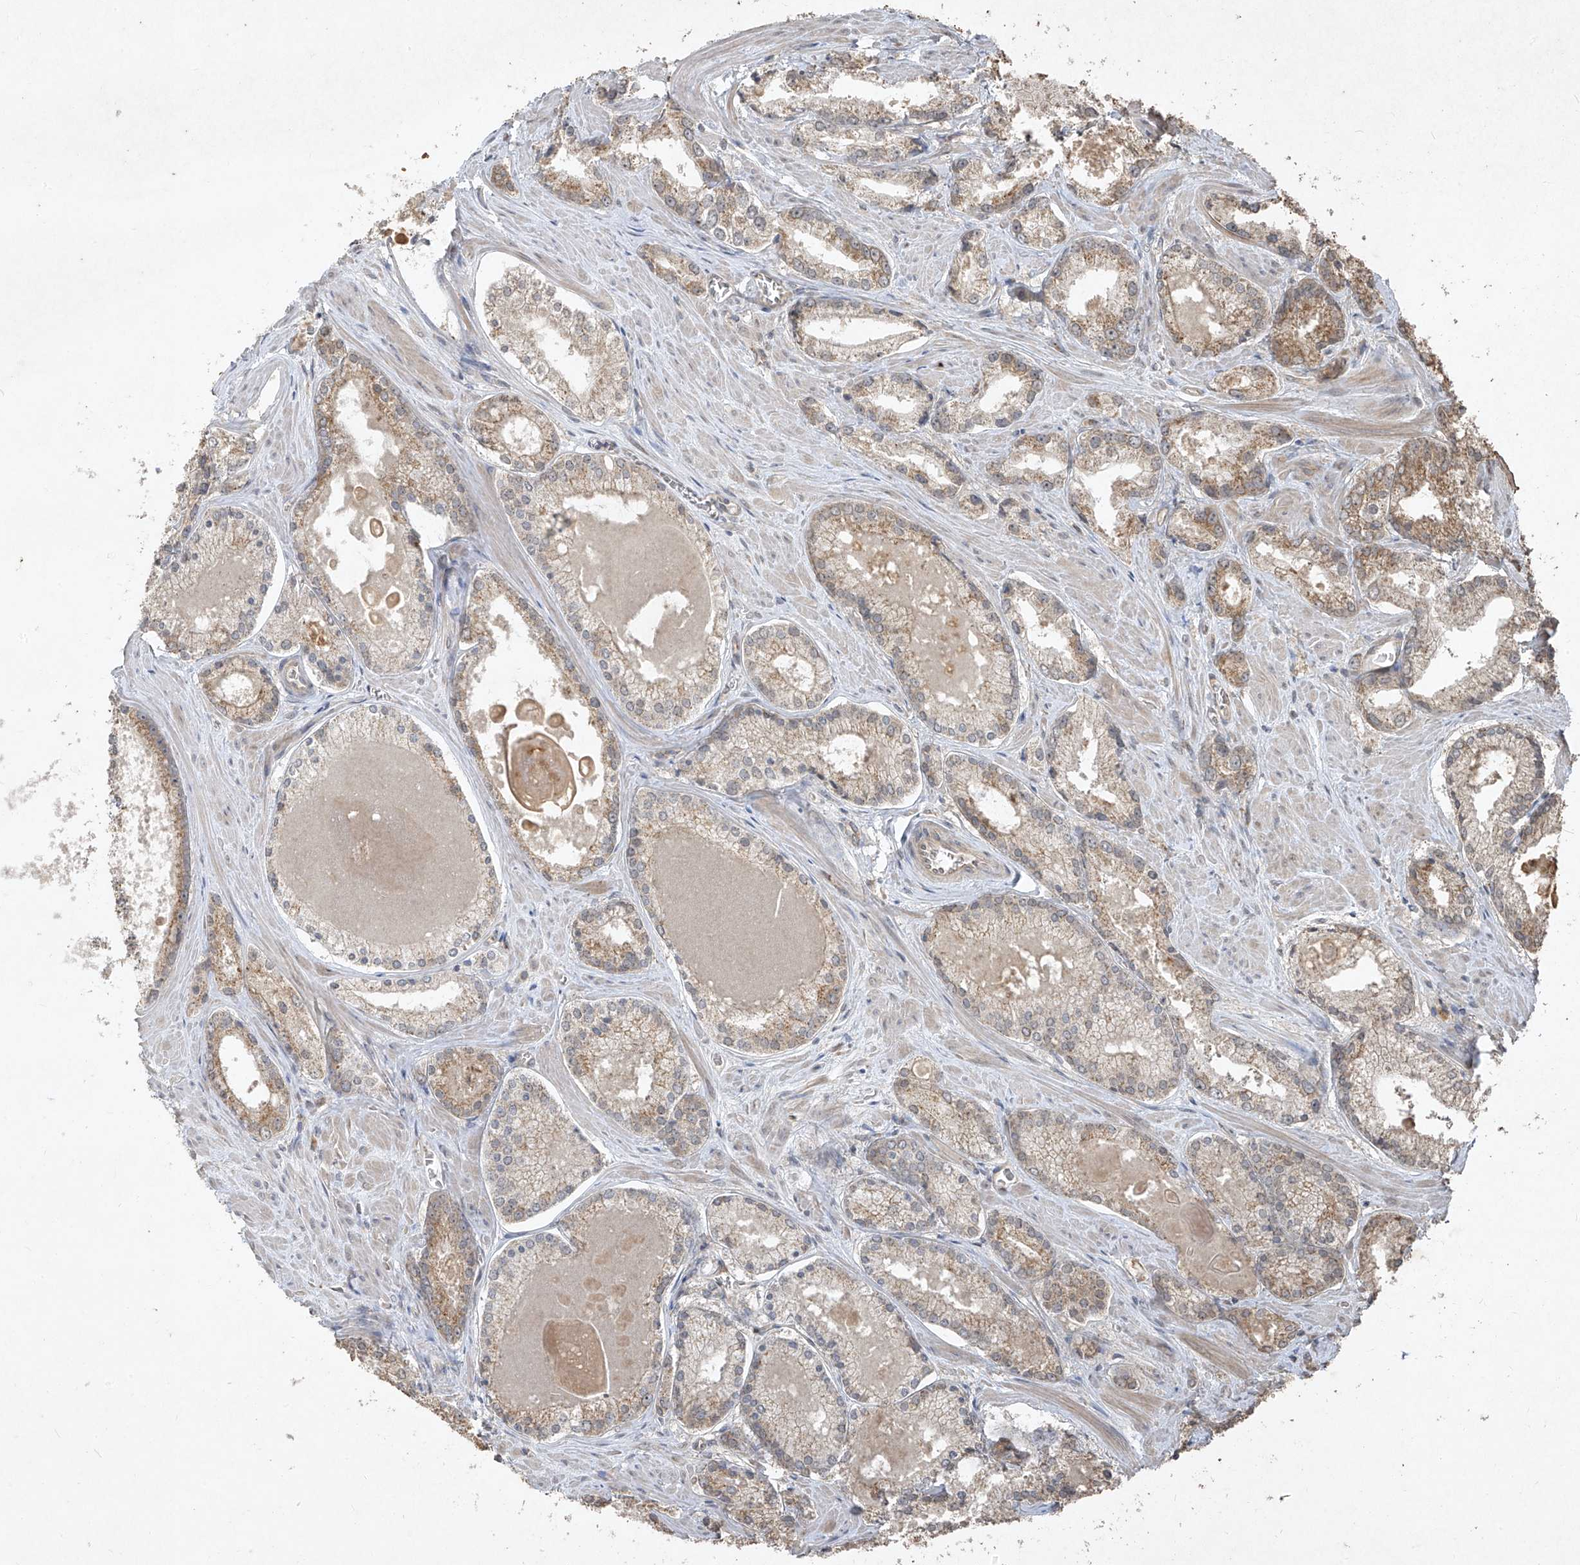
{"staining": {"intensity": "moderate", "quantity": "25%-75%", "location": "cytoplasmic/membranous"}, "tissue": "prostate cancer", "cell_type": "Tumor cells", "image_type": "cancer", "snomed": [{"axis": "morphology", "description": "Adenocarcinoma, Low grade"}, {"axis": "topography", "description": "Prostate"}], "caption": "Immunohistochemistry (IHC) (DAB) staining of human prostate cancer (adenocarcinoma (low-grade)) reveals moderate cytoplasmic/membranous protein staining in approximately 25%-75% of tumor cells.", "gene": "ABCD3", "patient": {"sex": "male", "age": 54}}